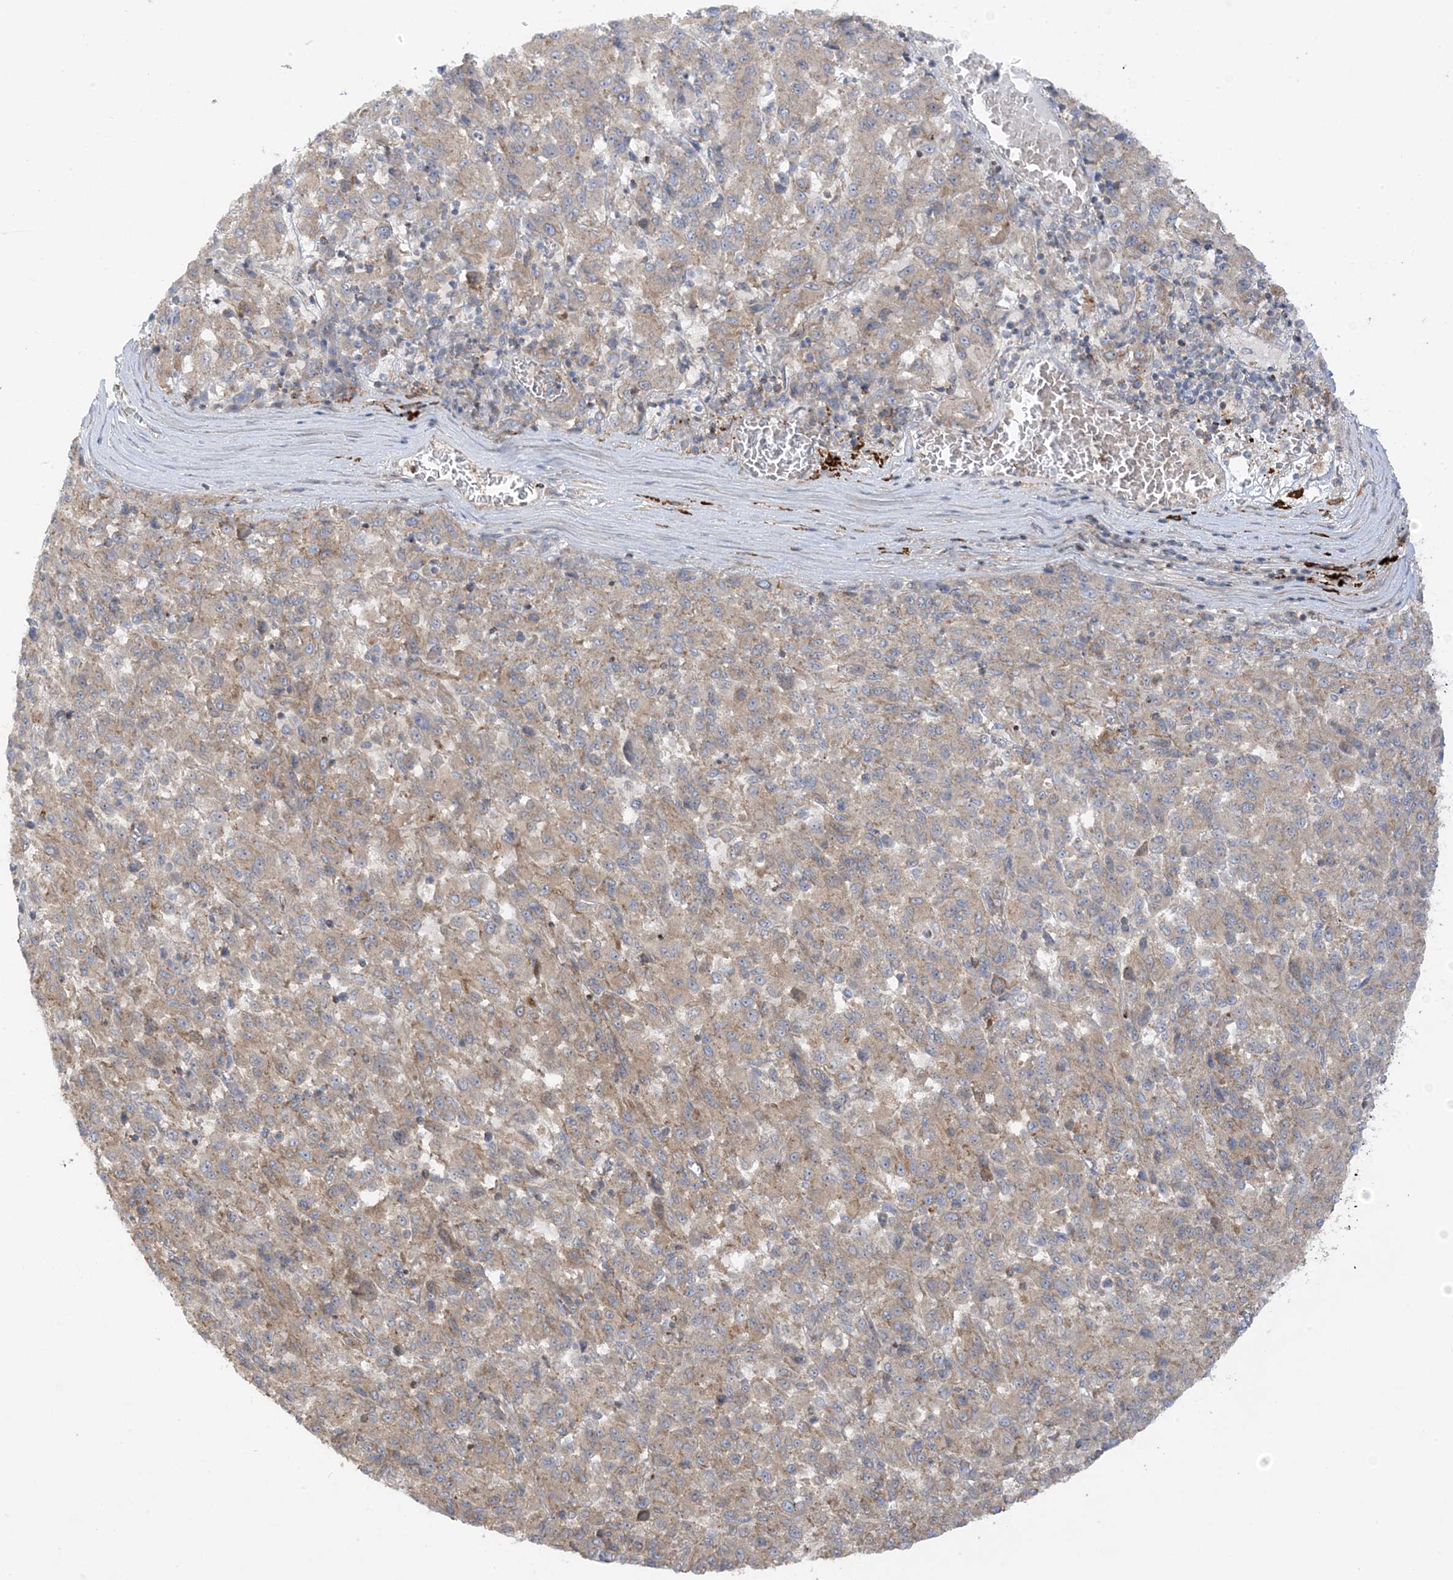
{"staining": {"intensity": "weak", "quantity": ">75%", "location": "cytoplasmic/membranous"}, "tissue": "melanoma", "cell_type": "Tumor cells", "image_type": "cancer", "snomed": [{"axis": "morphology", "description": "Malignant melanoma, Metastatic site"}, {"axis": "topography", "description": "Lung"}], "caption": "Tumor cells demonstrate weak cytoplasmic/membranous positivity in about >75% of cells in melanoma.", "gene": "ICMT", "patient": {"sex": "male", "age": 64}}